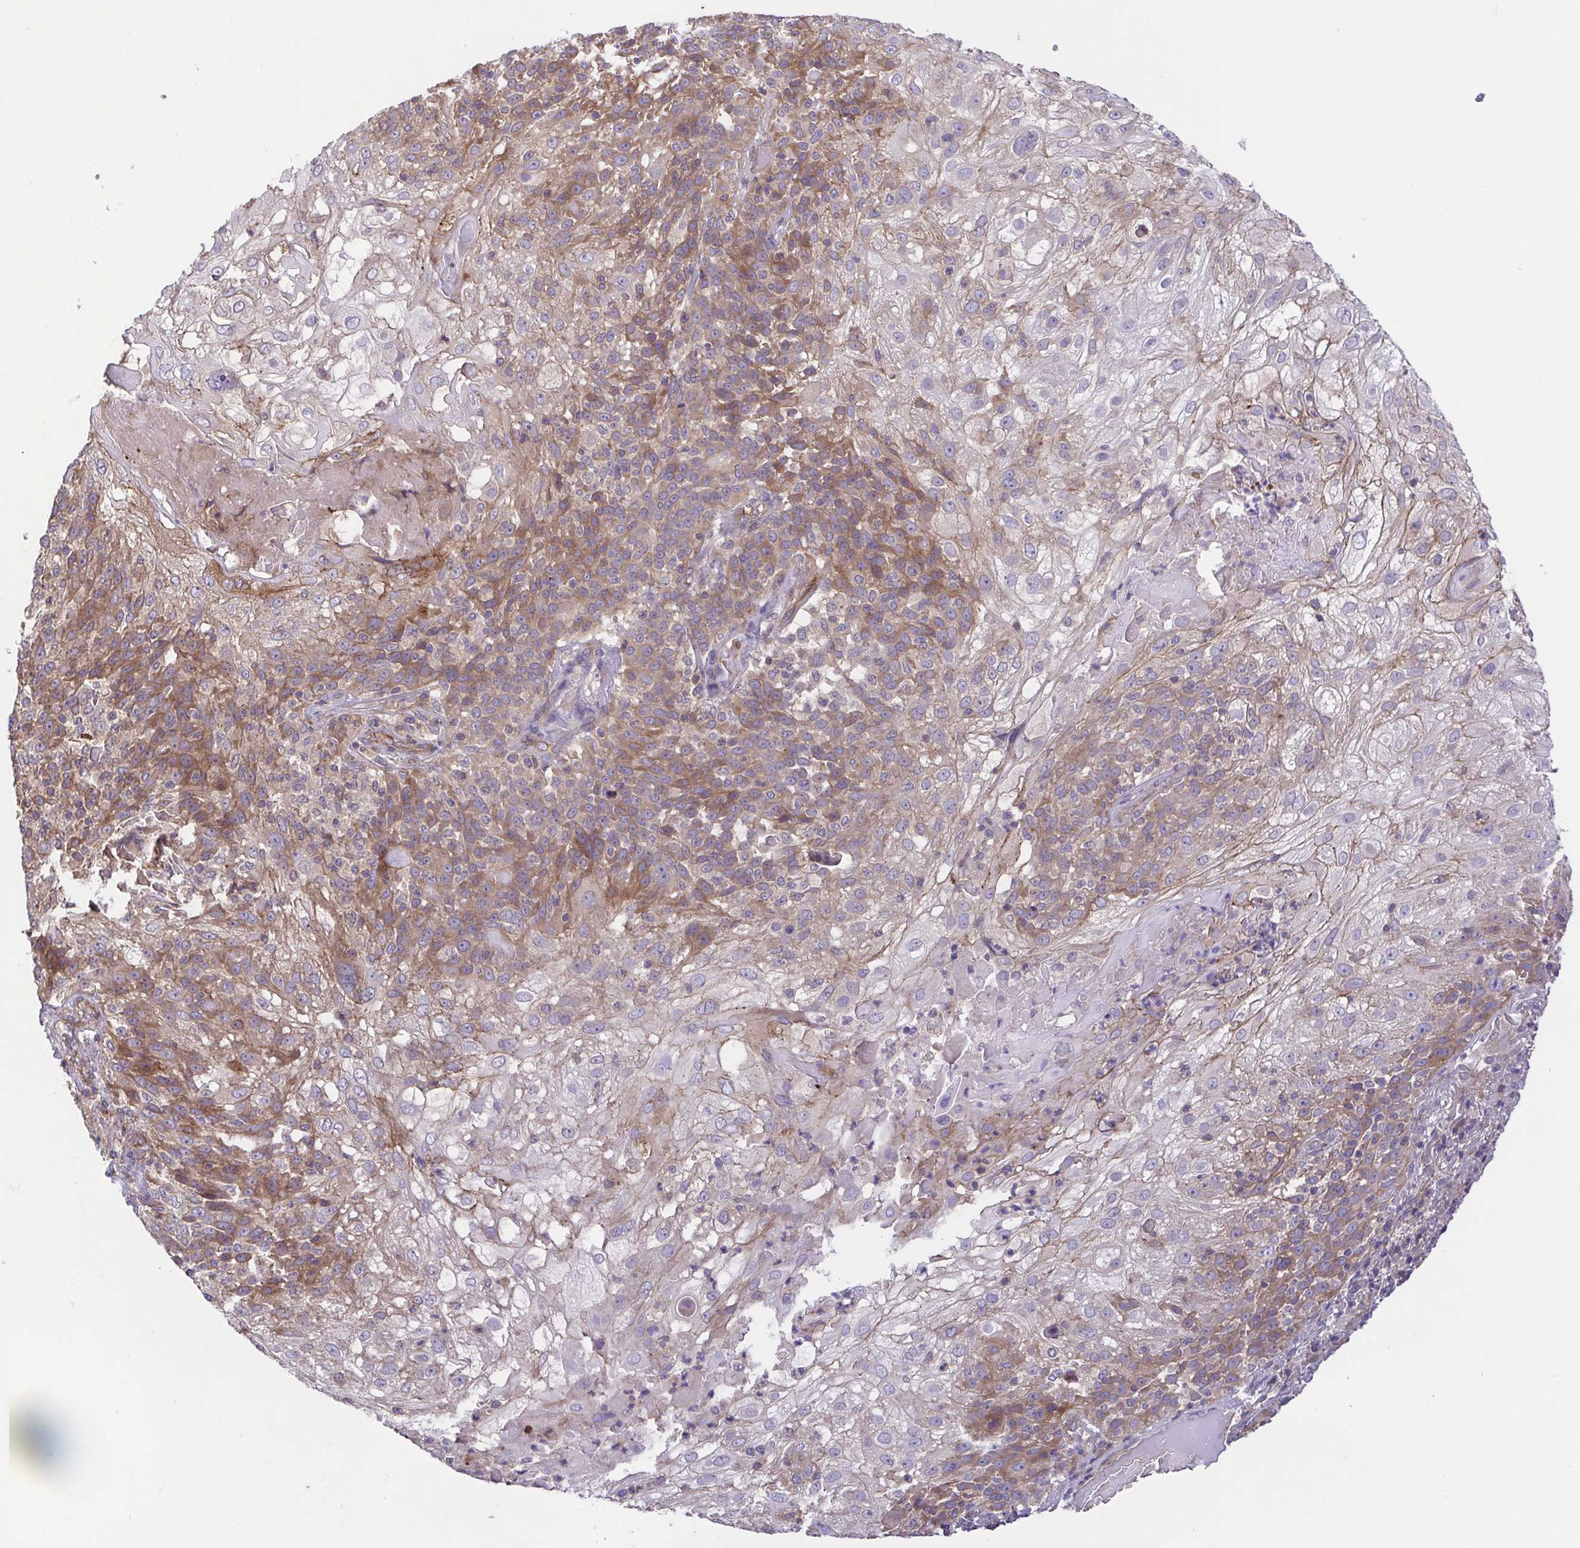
{"staining": {"intensity": "weak", "quantity": "25%-75%", "location": "cytoplasmic/membranous"}, "tissue": "skin cancer", "cell_type": "Tumor cells", "image_type": "cancer", "snomed": [{"axis": "morphology", "description": "Normal tissue, NOS"}, {"axis": "morphology", "description": "Squamous cell carcinoma, NOS"}, {"axis": "topography", "description": "Skin"}], "caption": "Immunohistochemistry (IHC) micrograph of neoplastic tissue: human squamous cell carcinoma (skin) stained using immunohistochemistry exhibits low levels of weak protein expression localized specifically in the cytoplasmic/membranous of tumor cells, appearing as a cytoplasmic/membranous brown color.", "gene": "IDE", "patient": {"sex": "female", "age": 83}}